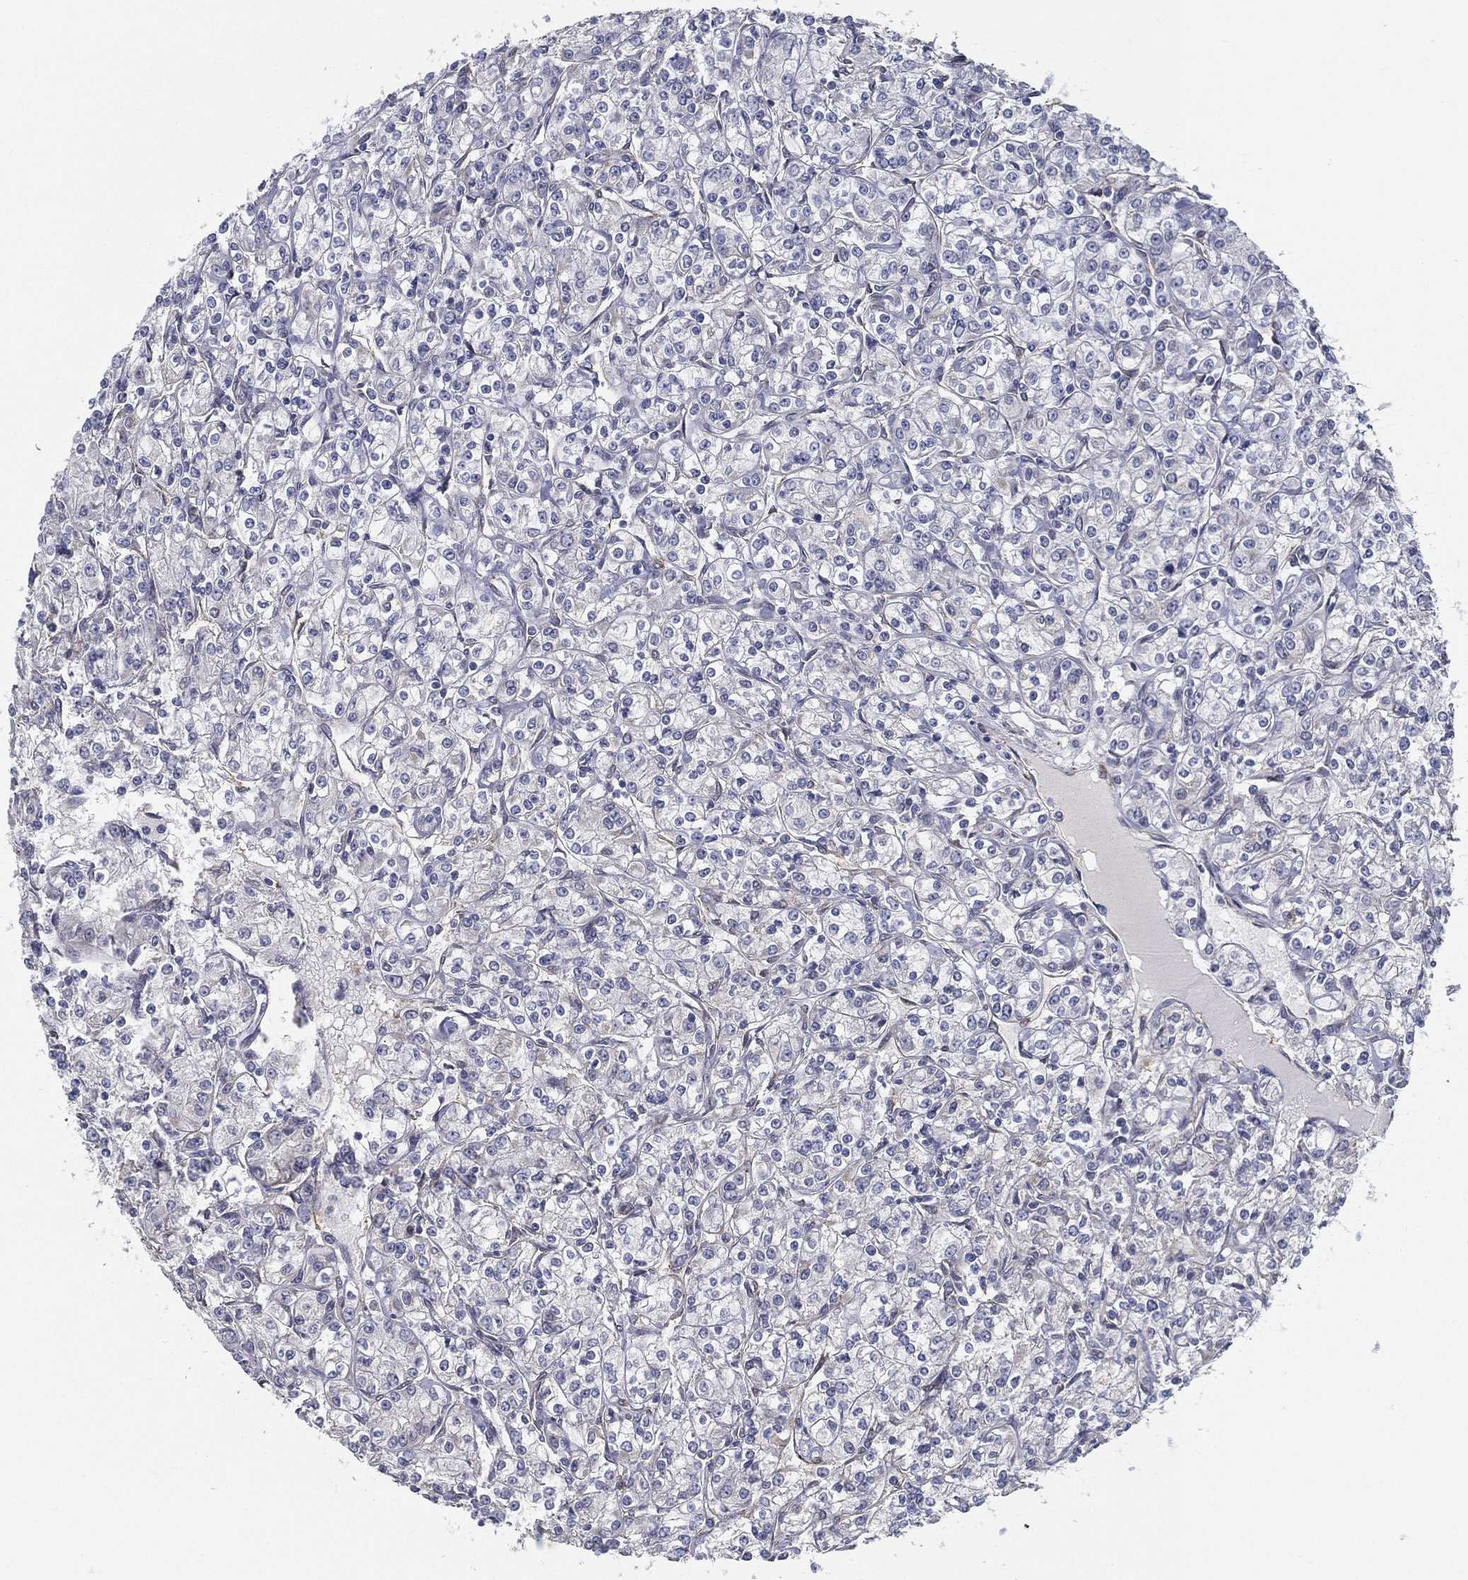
{"staining": {"intensity": "negative", "quantity": "none", "location": "none"}, "tissue": "renal cancer", "cell_type": "Tumor cells", "image_type": "cancer", "snomed": [{"axis": "morphology", "description": "Adenocarcinoma, NOS"}, {"axis": "topography", "description": "Kidney"}], "caption": "Immunohistochemistry (IHC) histopathology image of renal adenocarcinoma stained for a protein (brown), which displays no staining in tumor cells. (Immunohistochemistry, brightfield microscopy, high magnification).", "gene": "LRRC56", "patient": {"sex": "male", "age": 77}}